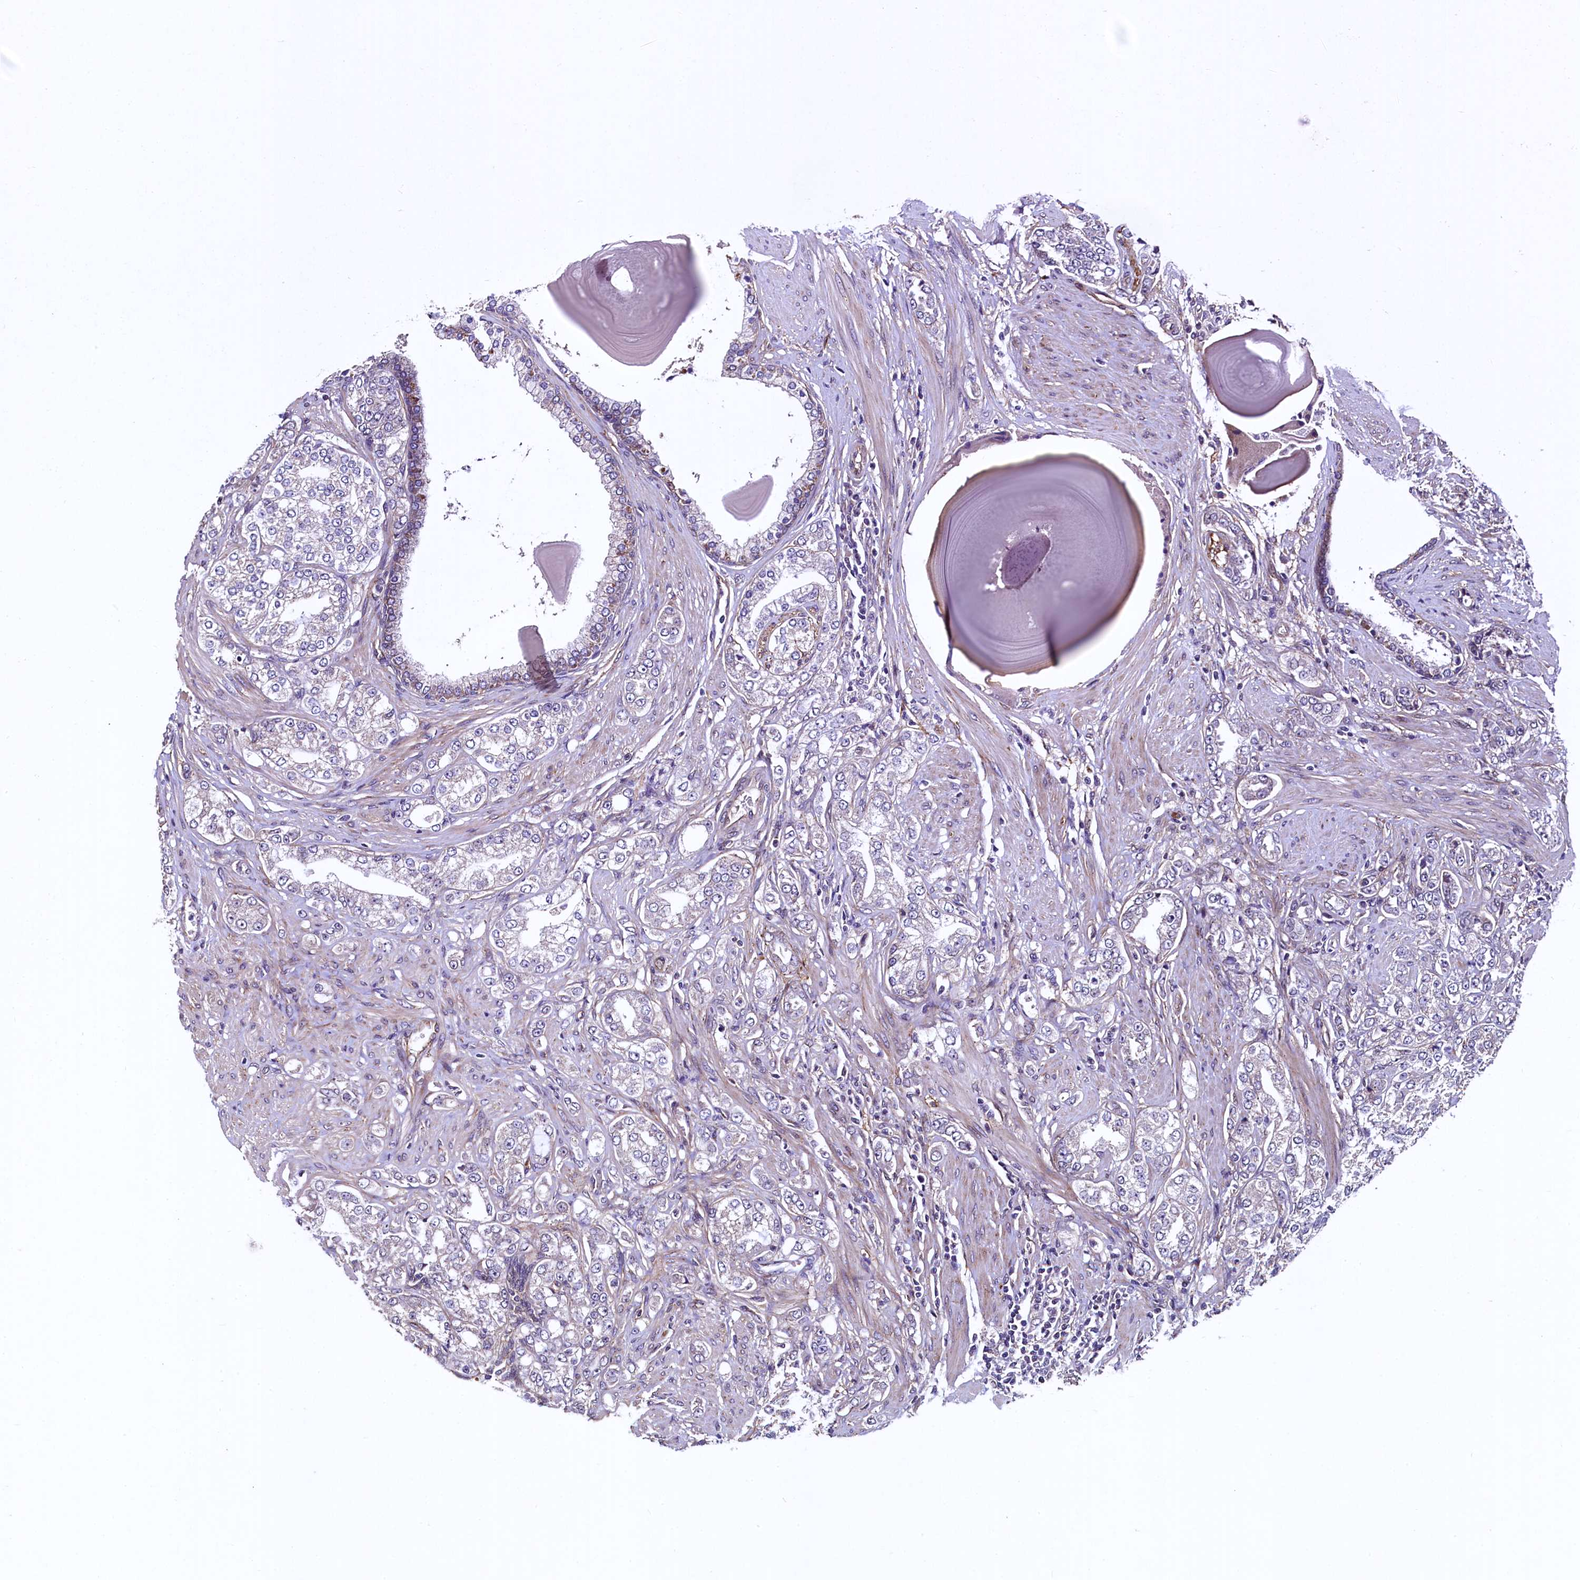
{"staining": {"intensity": "negative", "quantity": "none", "location": "none"}, "tissue": "prostate cancer", "cell_type": "Tumor cells", "image_type": "cancer", "snomed": [{"axis": "morphology", "description": "Adenocarcinoma, High grade"}, {"axis": "topography", "description": "Prostate"}], "caption": "High power microscopy micrograph of an immunohistochemistry micrograph of prostate adenocarcinoma (high-grade), revealing no significant staining in tumor cells.", "gene": "PALM", "patient": {"sex": "male", "age": 64}}